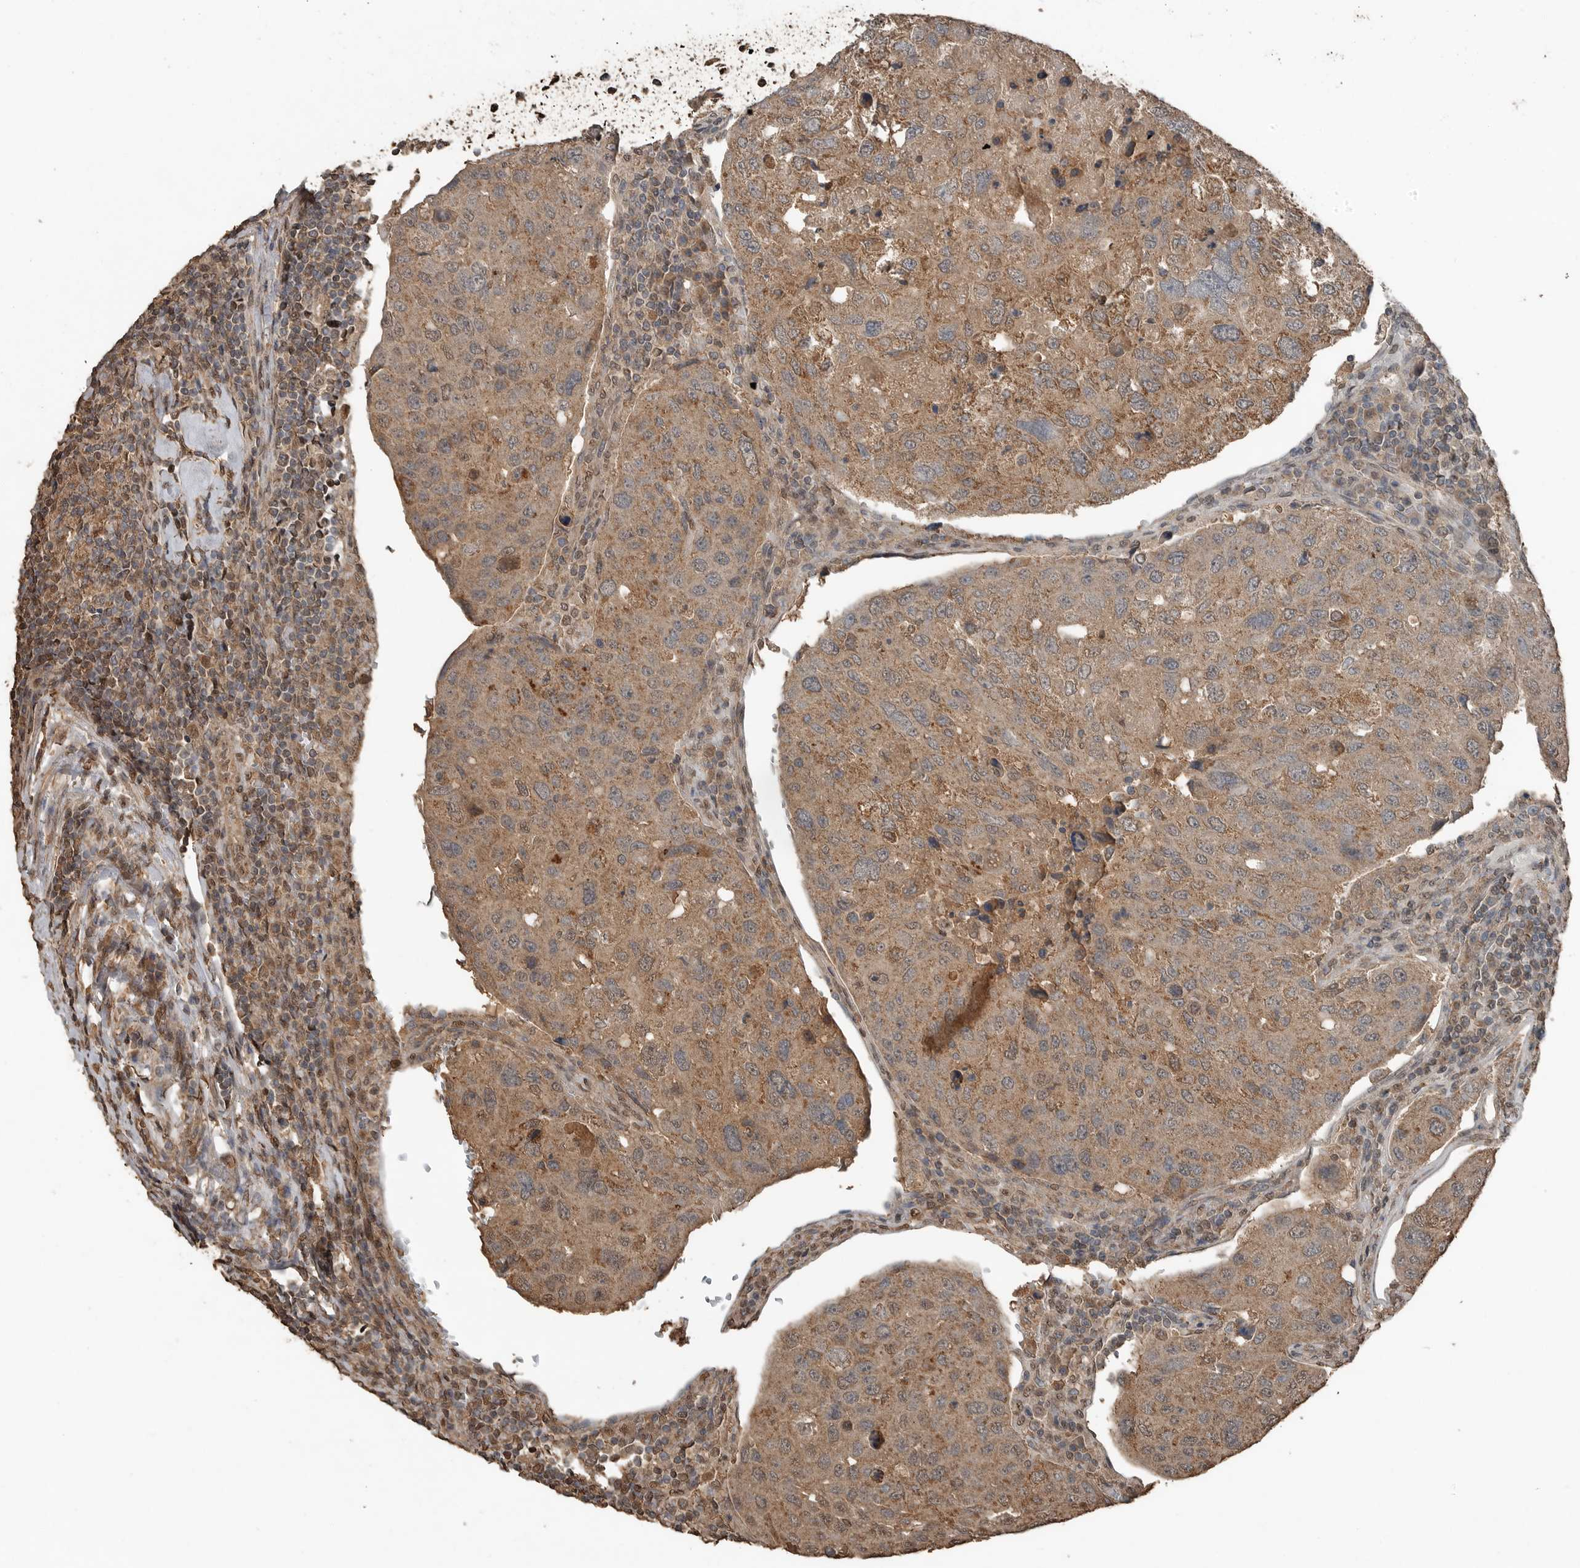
{"staining": {"intensity": "moderate", "quantity": ">75%", "location": "cytoplasmic/membranous"}, "tissue": "urothelial cancer", "cell_type": "Tumor cells", "image_type": "cancer", "snomed": [{"axis": "morphology", "description": "Urothelial carcinoma, High grade"}, {"axis": "topography", "description": "Lymph node"}, {"axis": "topography", "description": "Urinary bladder"}], "caption": "This micrograph demonstrates IHC staining of human urothelial cancer, with medium moderate cytoplasmic/membranous expression in about >75% of tumor cells.", "gene": "BLZF1", "patient": {"sex": "male", "age": 51}}